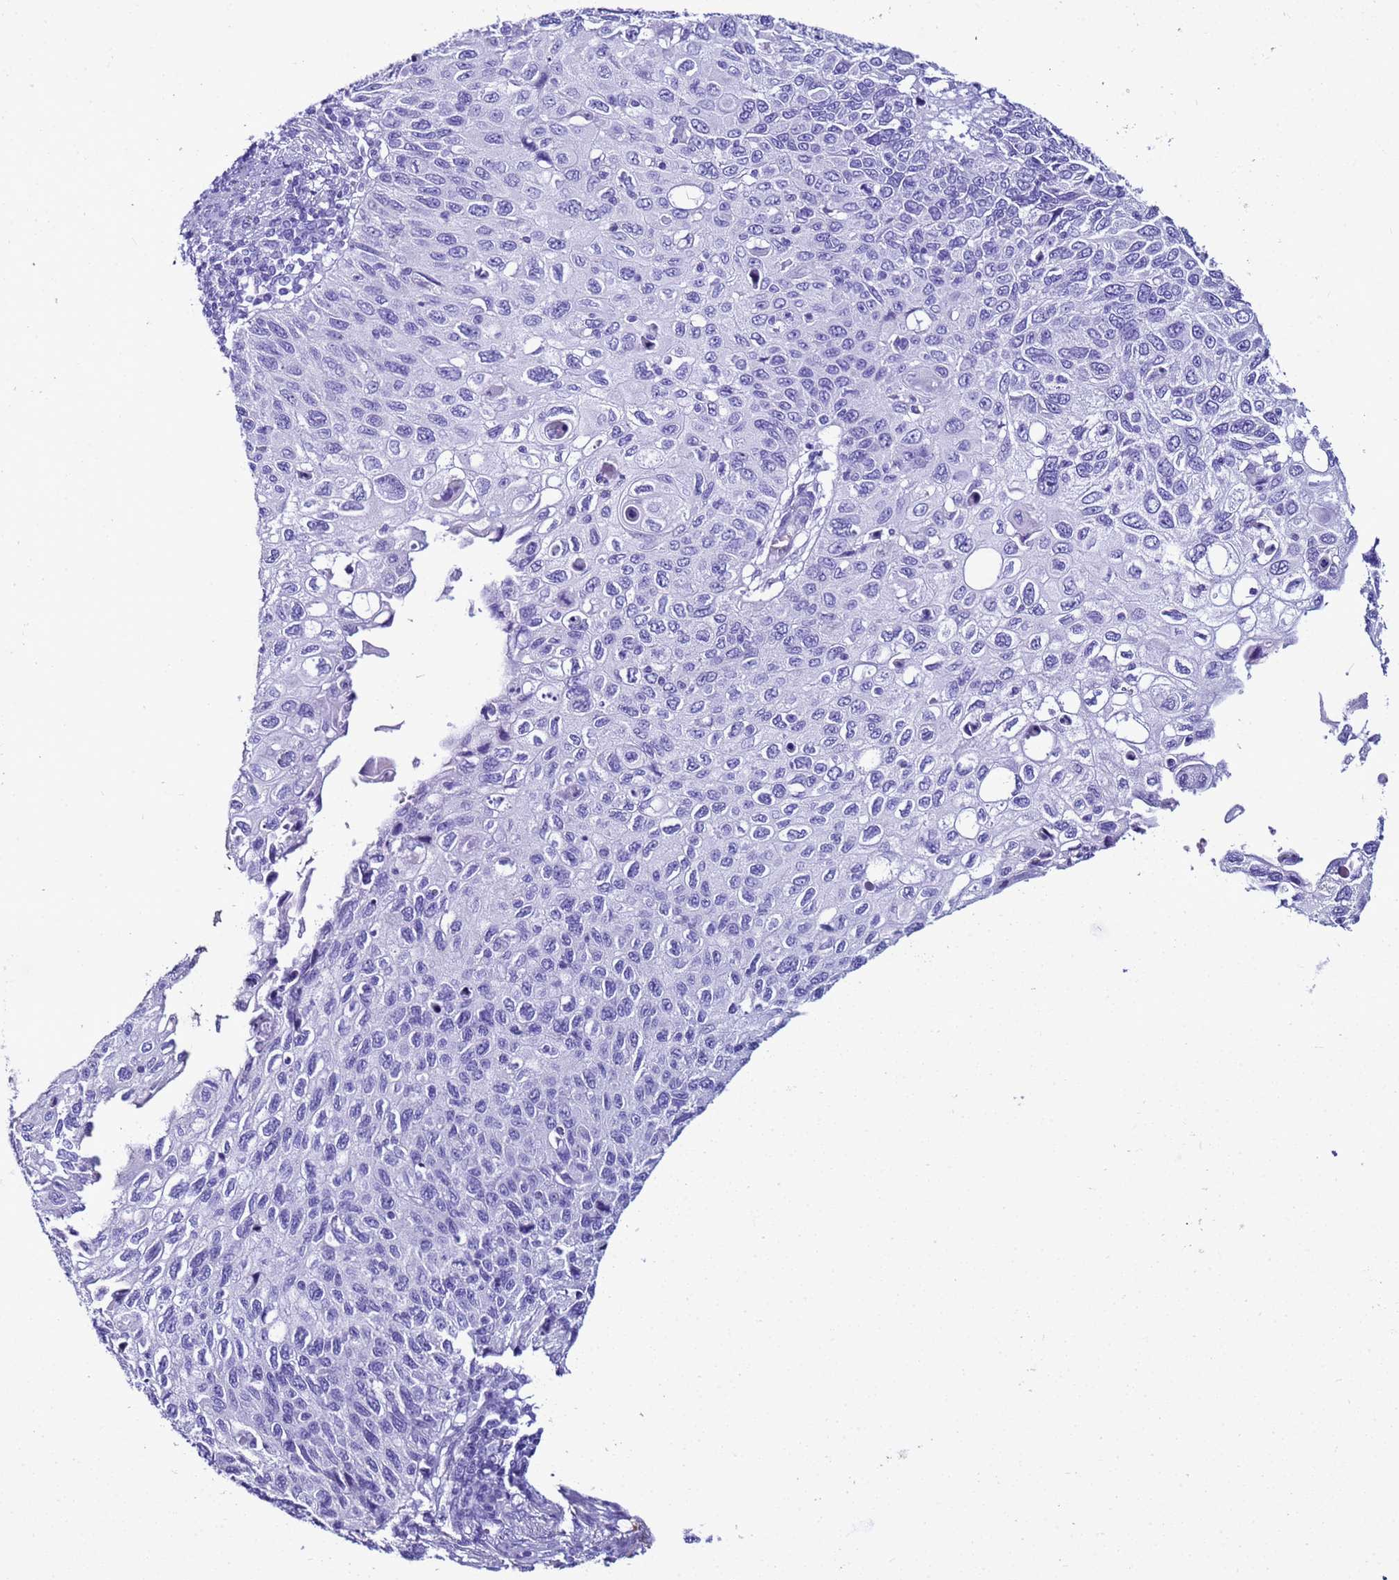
{"staining": {"intensity": "negative", "quantity": "none", "location": "none"}, "tissue": "cervical cancer", "cell_type": "Tumor cells", "image_type": "cancer", "snomed": [{"axis": "morphology", "description": "Squamous cell carcinoma, NOS"}, {"axis": "topography", "description": "Cervix"}], "caption": "This is an immunohistochemistry image of cervical cancer (squamous cell carcinoma). There is no staining in tumor cells.", "gene": "LCMT1", "patient": {"sex": "female", "age": 70}}